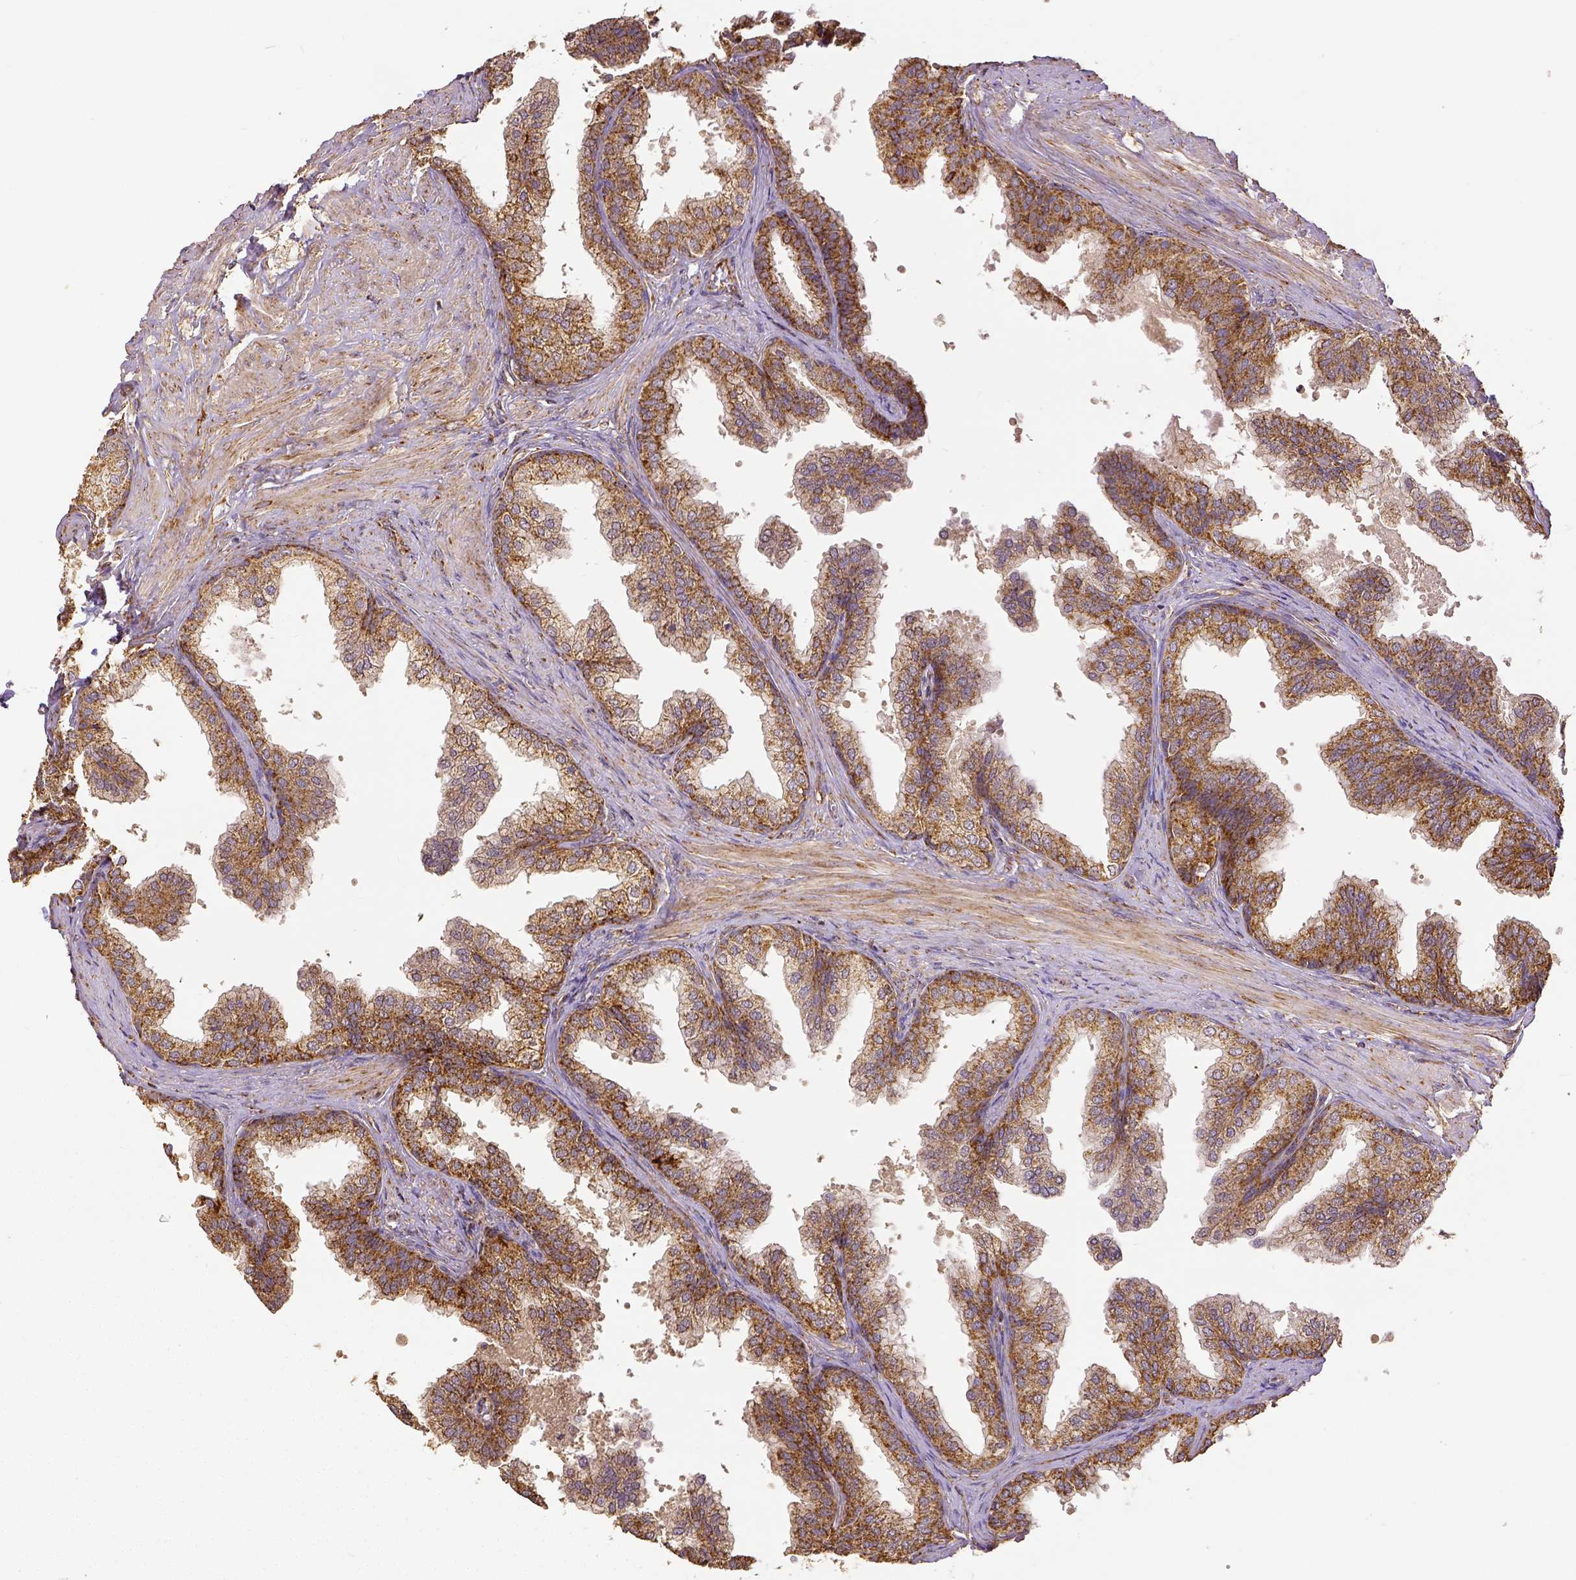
{"staining": {"intensity": "moderate", "quantity": ">75%", "location": "cytoplasmic/membranous"}, "tissue": "prostate", "cell_type": "Glandular cells", "image_type": "normal", "snomed": [{"axis": "morphology", "description": "Normal tissue, NOS"}, {"axis": "topography", "description": "Prostate"}, {"axis": "topography", "description": "Peripheral nerve tissue"}], "caption": "Prostate stained with DAB immunohistochemistry (IHC) reveals medium levels of moderate cytoplasmic/membranous staining in approximately >75% of glandular cells.", "gene": "SDHB", "patient": {"sex": "male", "age": 55}}